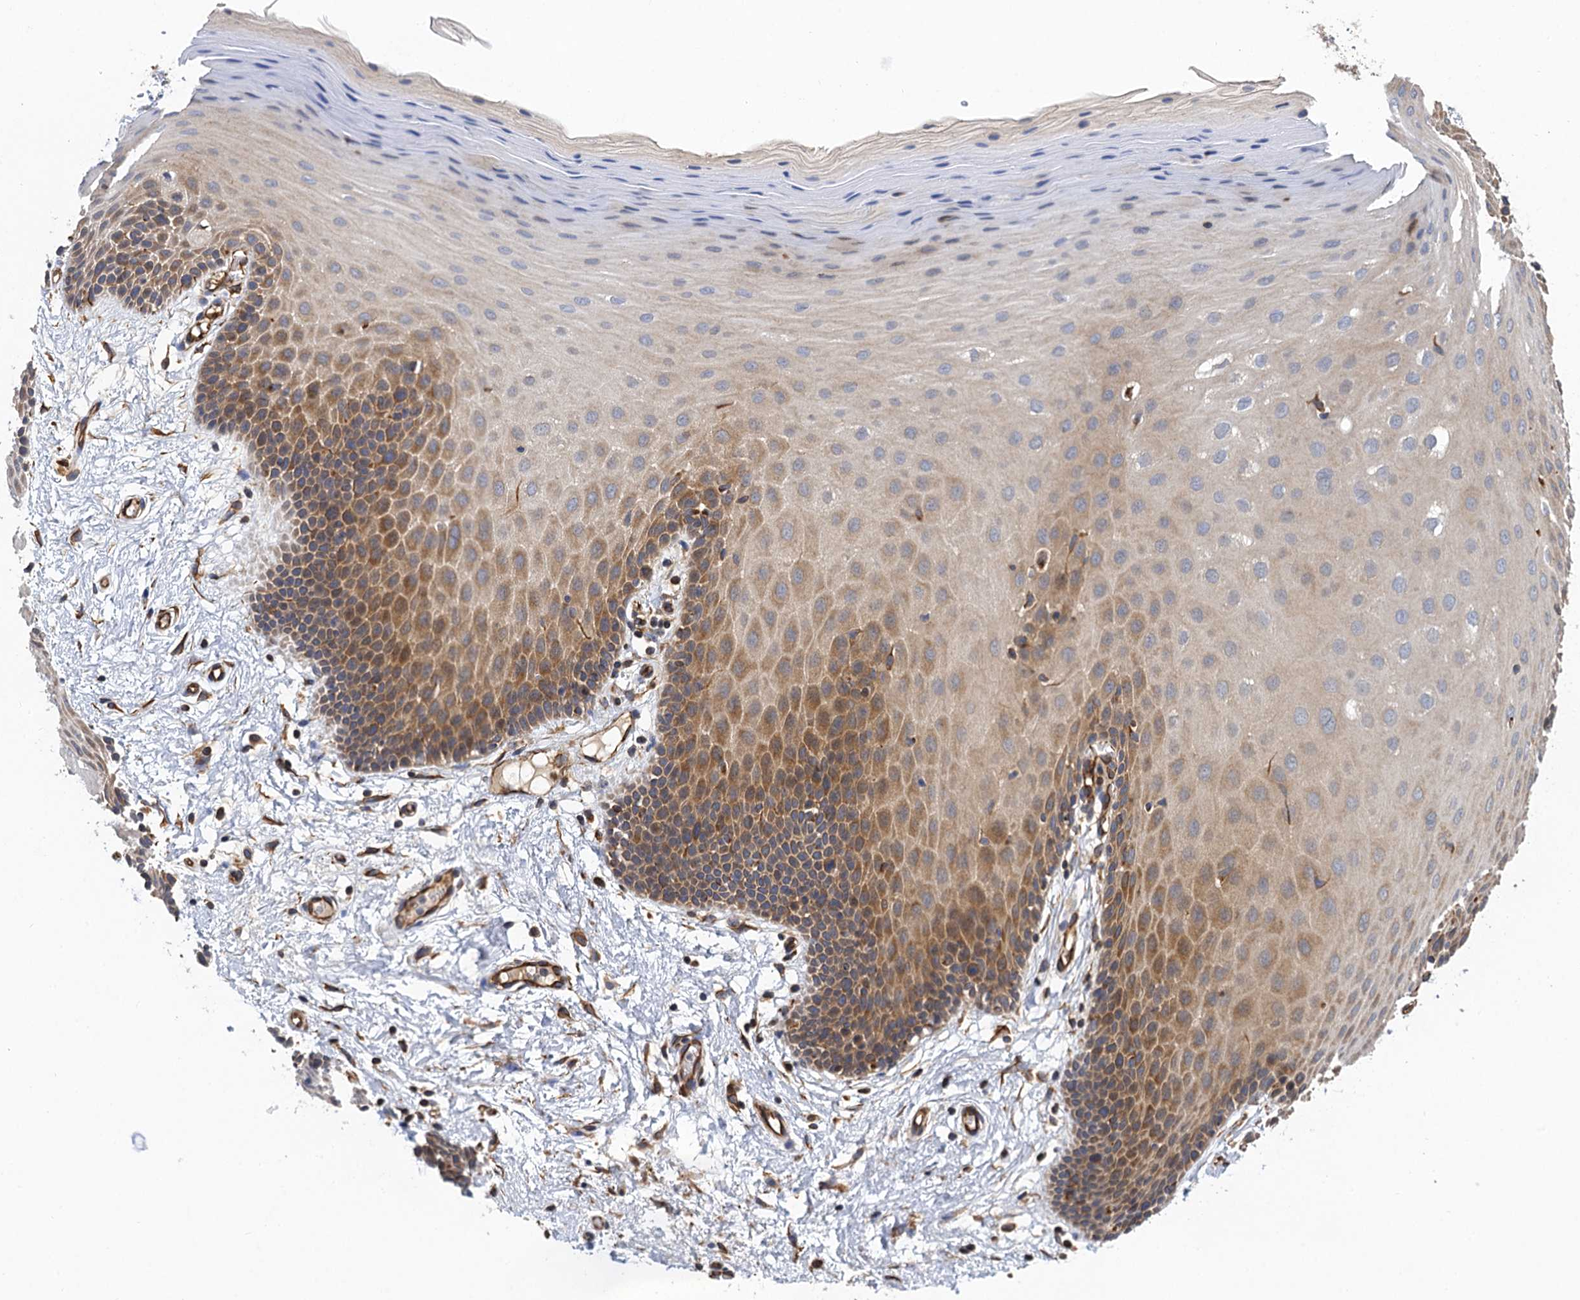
{"staining": {"intensity": "moderate", "quantity": "25%-75%", "location": "cytoplasmic/membranous"}, "tissue": "oral mucosa", "cell_type": "Squamous epithelial cells", "image_type": "normal", "snomed": [{"axis": "morphology", "description": "Normal tissue, NOS"}, {"axis": "topography", "description": "Oral tissue"}, {"axis": "topography", "description": "Tounge, NOS"}], "caption": "The micrograph exhibits immunohistochemical staining of benign oral mucosa. There is moderate cytoplasmic/membranous staining is appreciated in about 25%-75% of squamous epithelial cells.", "gene": "PJA2", "patient": {"sex": "male", "age": 47}}